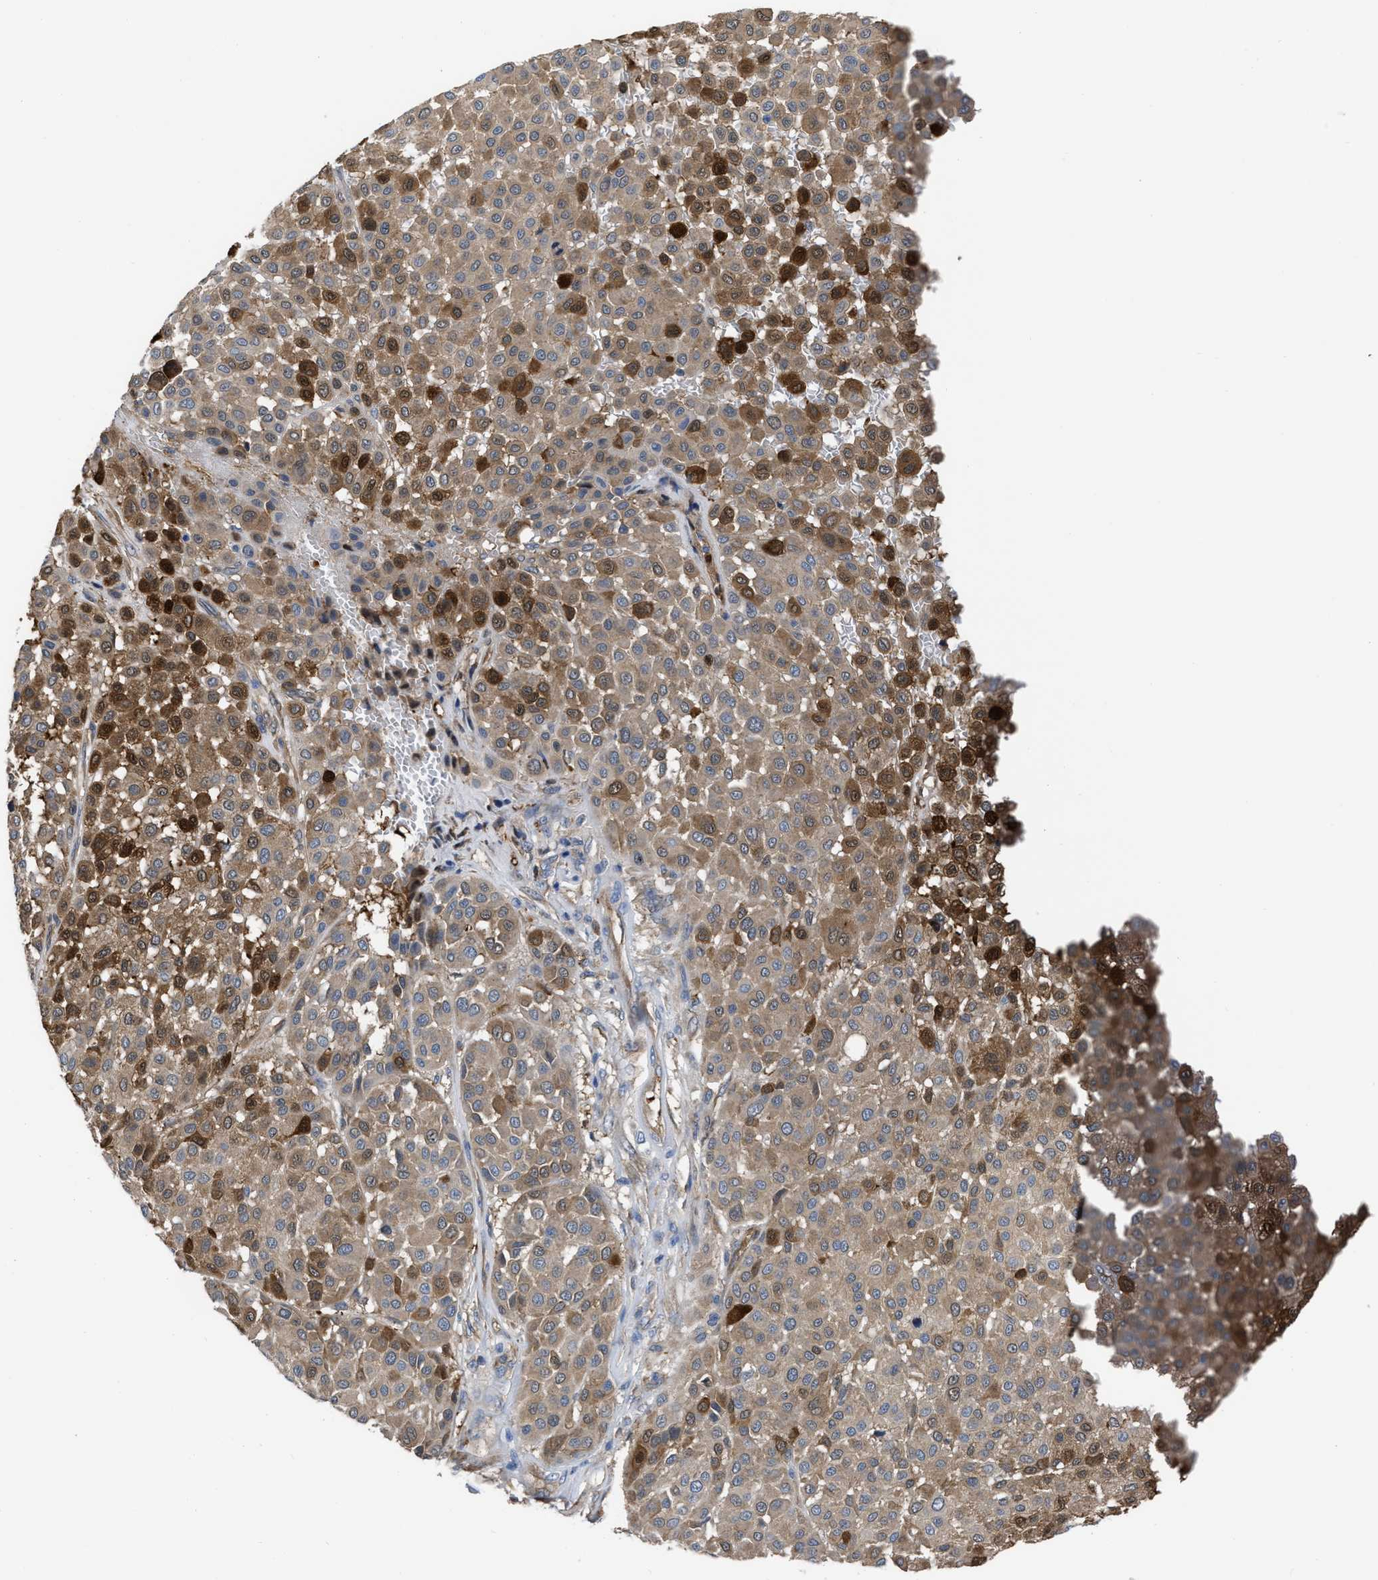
{"staining": {"intensity": "moderate", "quantity": "25%-75%", "location": "cytoplasmic/membranous"}, "tissue": "melanoma", "cell_type": "Tumor cells", "image_type": "cancer", "snomed": [{"axis": "morphology", "description": "Malignant melanoma, Metastatic site"}, {"axis": "topography", "description": "Soft tissue"}], "caption": "High-magnification brightfield microscopy of melanoma stained with DAB (brown) and counterstained with hematoxylin (blue). tumor cells exhibit moderate cytoplasmic/membranous staining is appreciated in about25%-75% of cells. (DAB (3,3'-diaminobenzidine) IHC with brightfield microscopy, high magnification).", "gene": "TRIOBP", "patient": {"sex": "male", "age": 41}}